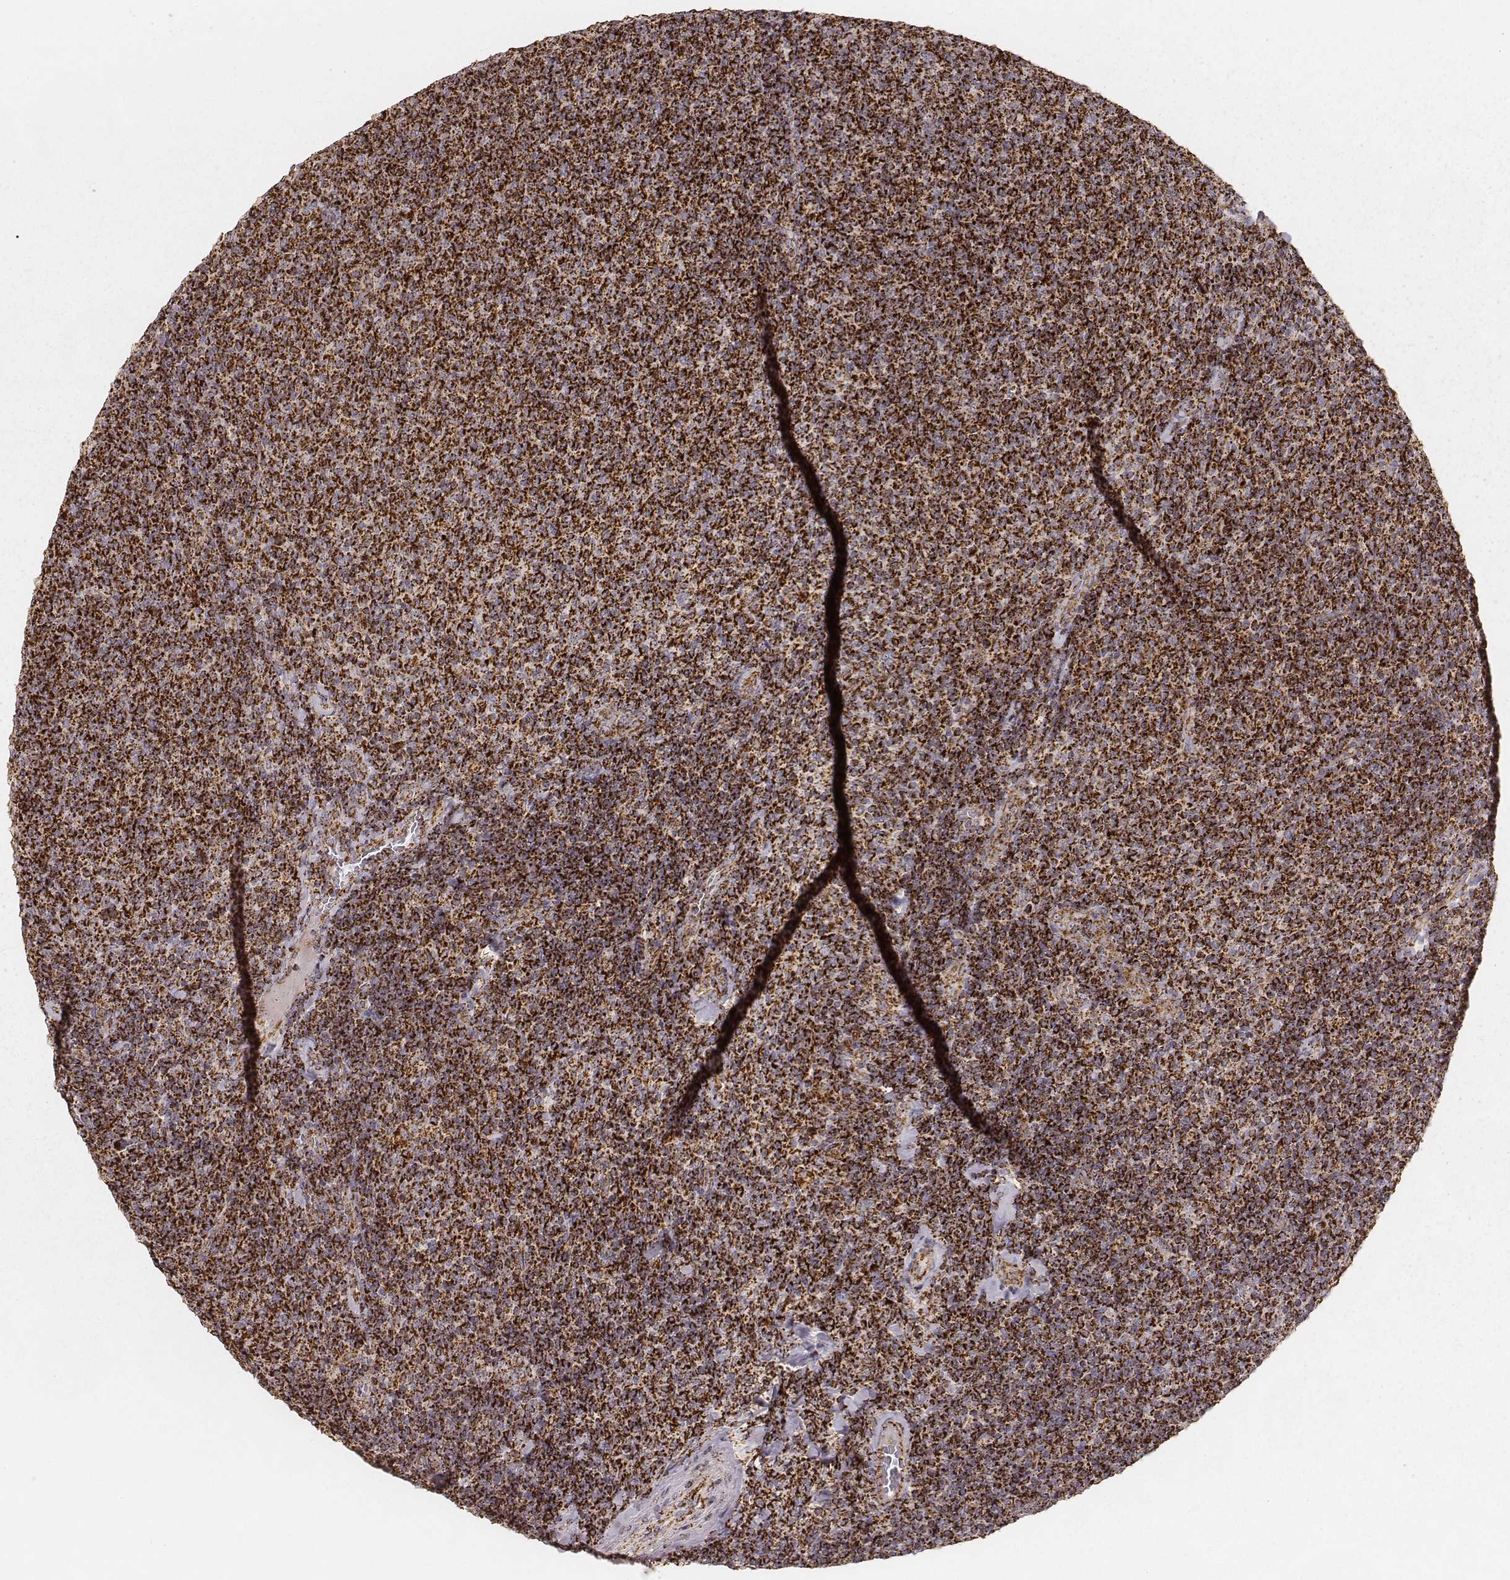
{"staining": {"intensity": "strong", "quantity": ">75%", "location": "cytoplasmic/membranous"}, "tissue": "lymphoma", "cell_type": "Tumor cells", "image_type": "cancer", "snomed": [{"axis": "morphology", "description": "Malignant lymphoma, non-Hodgkin's type, Low grade"}, {"axis": "topography", "description": "Lymph node"}], "caption": "Immunohistochemistry (IHC) of malignant lymphoma, non-Hodgkin's type (low-grade) displays high levels of strong cytoplasmic/membranous positivity in approximately >75% of tumor cells. The staining was performed using DAB (3,3'-diaminobenzidine), with brown indicating positive protein expression. Nuclei are stained blue with hematoxylin.", "gene": "CS", "patient": {"sex": "male", "age": 52}}